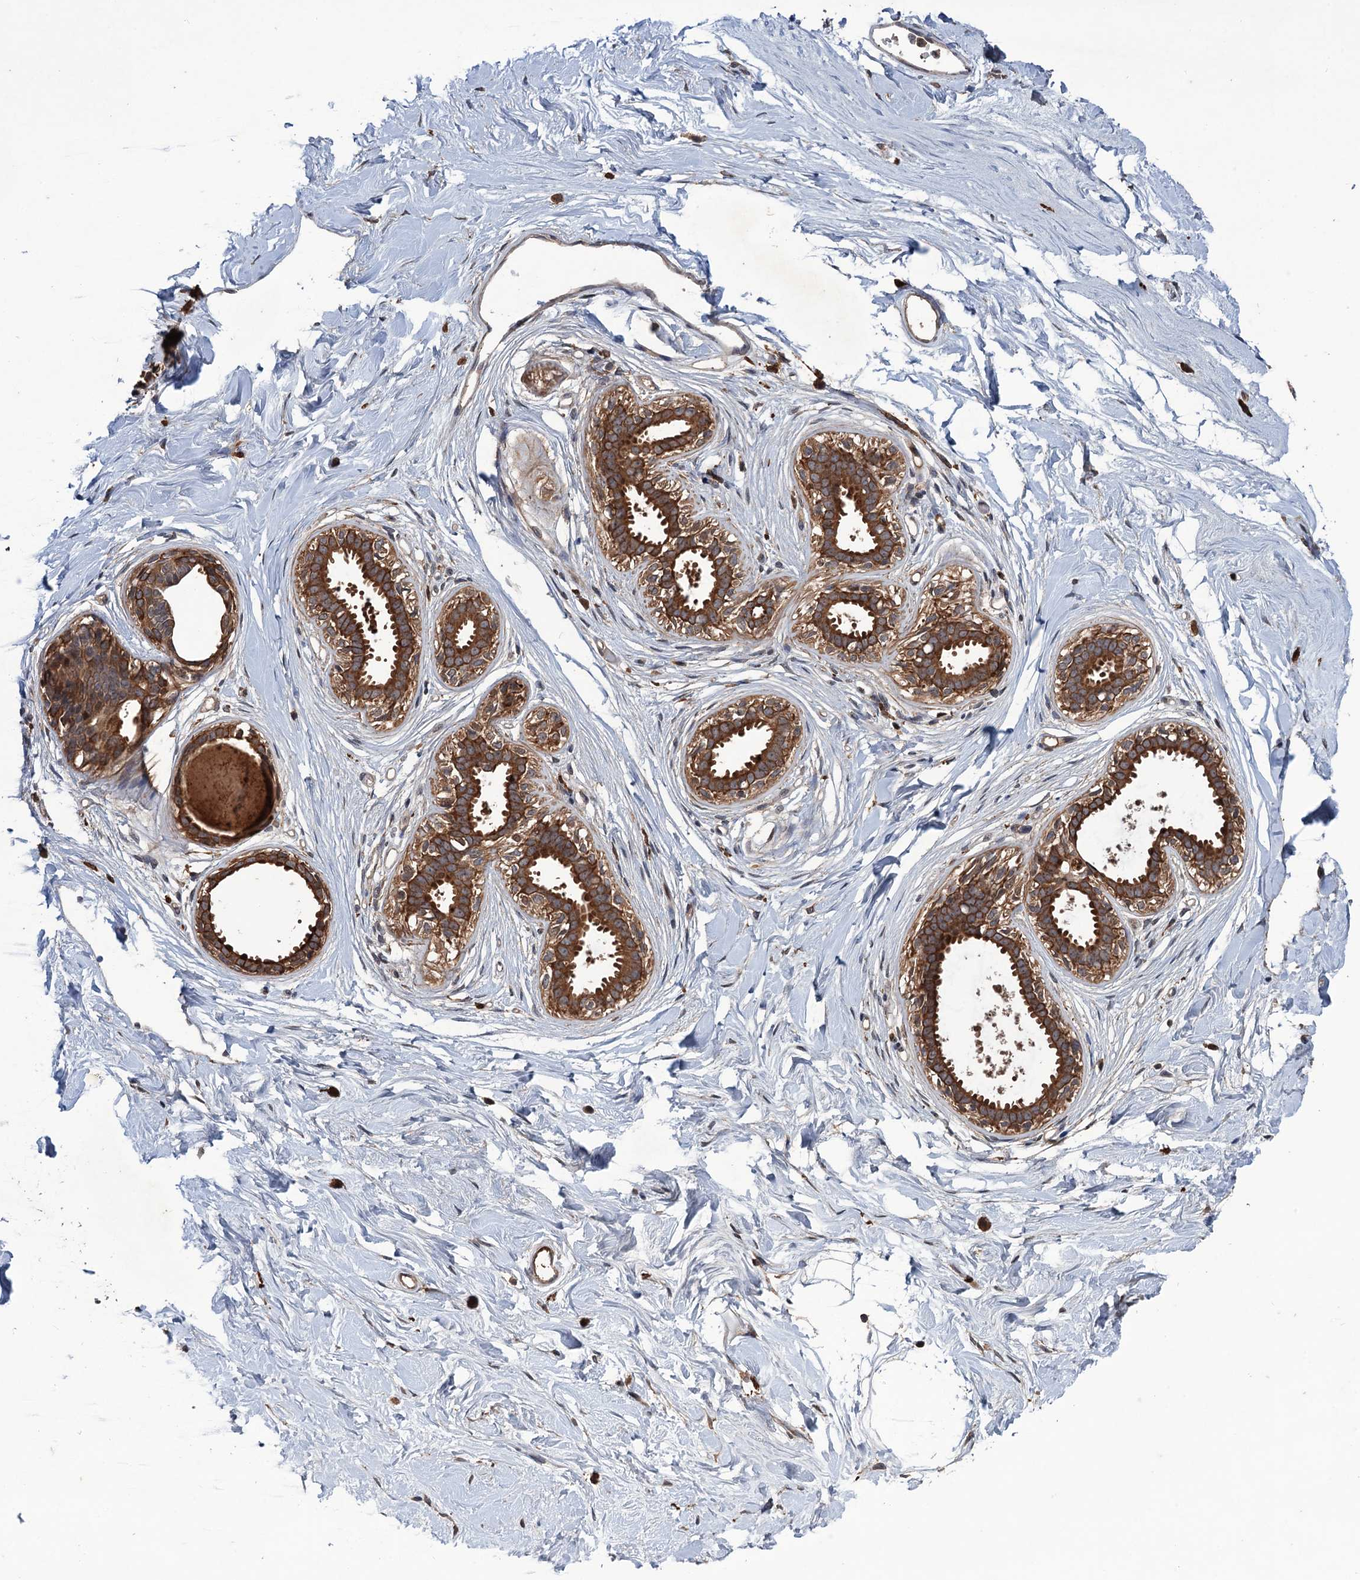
{"staining": {"intensity": "negative", "quantity": "none", "location": "none"}, "tissue": "breast", "cell_type": "Adipocytes", "image_type": "normal", "snomed": [{"axis": "morphology", "description": "Normal tissue, NOS"}, {"axis": "topography", "description": "Breast"}], "caption": "DAB (3,3'-diaminobenzidine) immunohistochemical staining of benign breast displays no significant expression in adipocytes.", "gene": "ZNF438", "patient": {"sex": "female", "age": 45}}